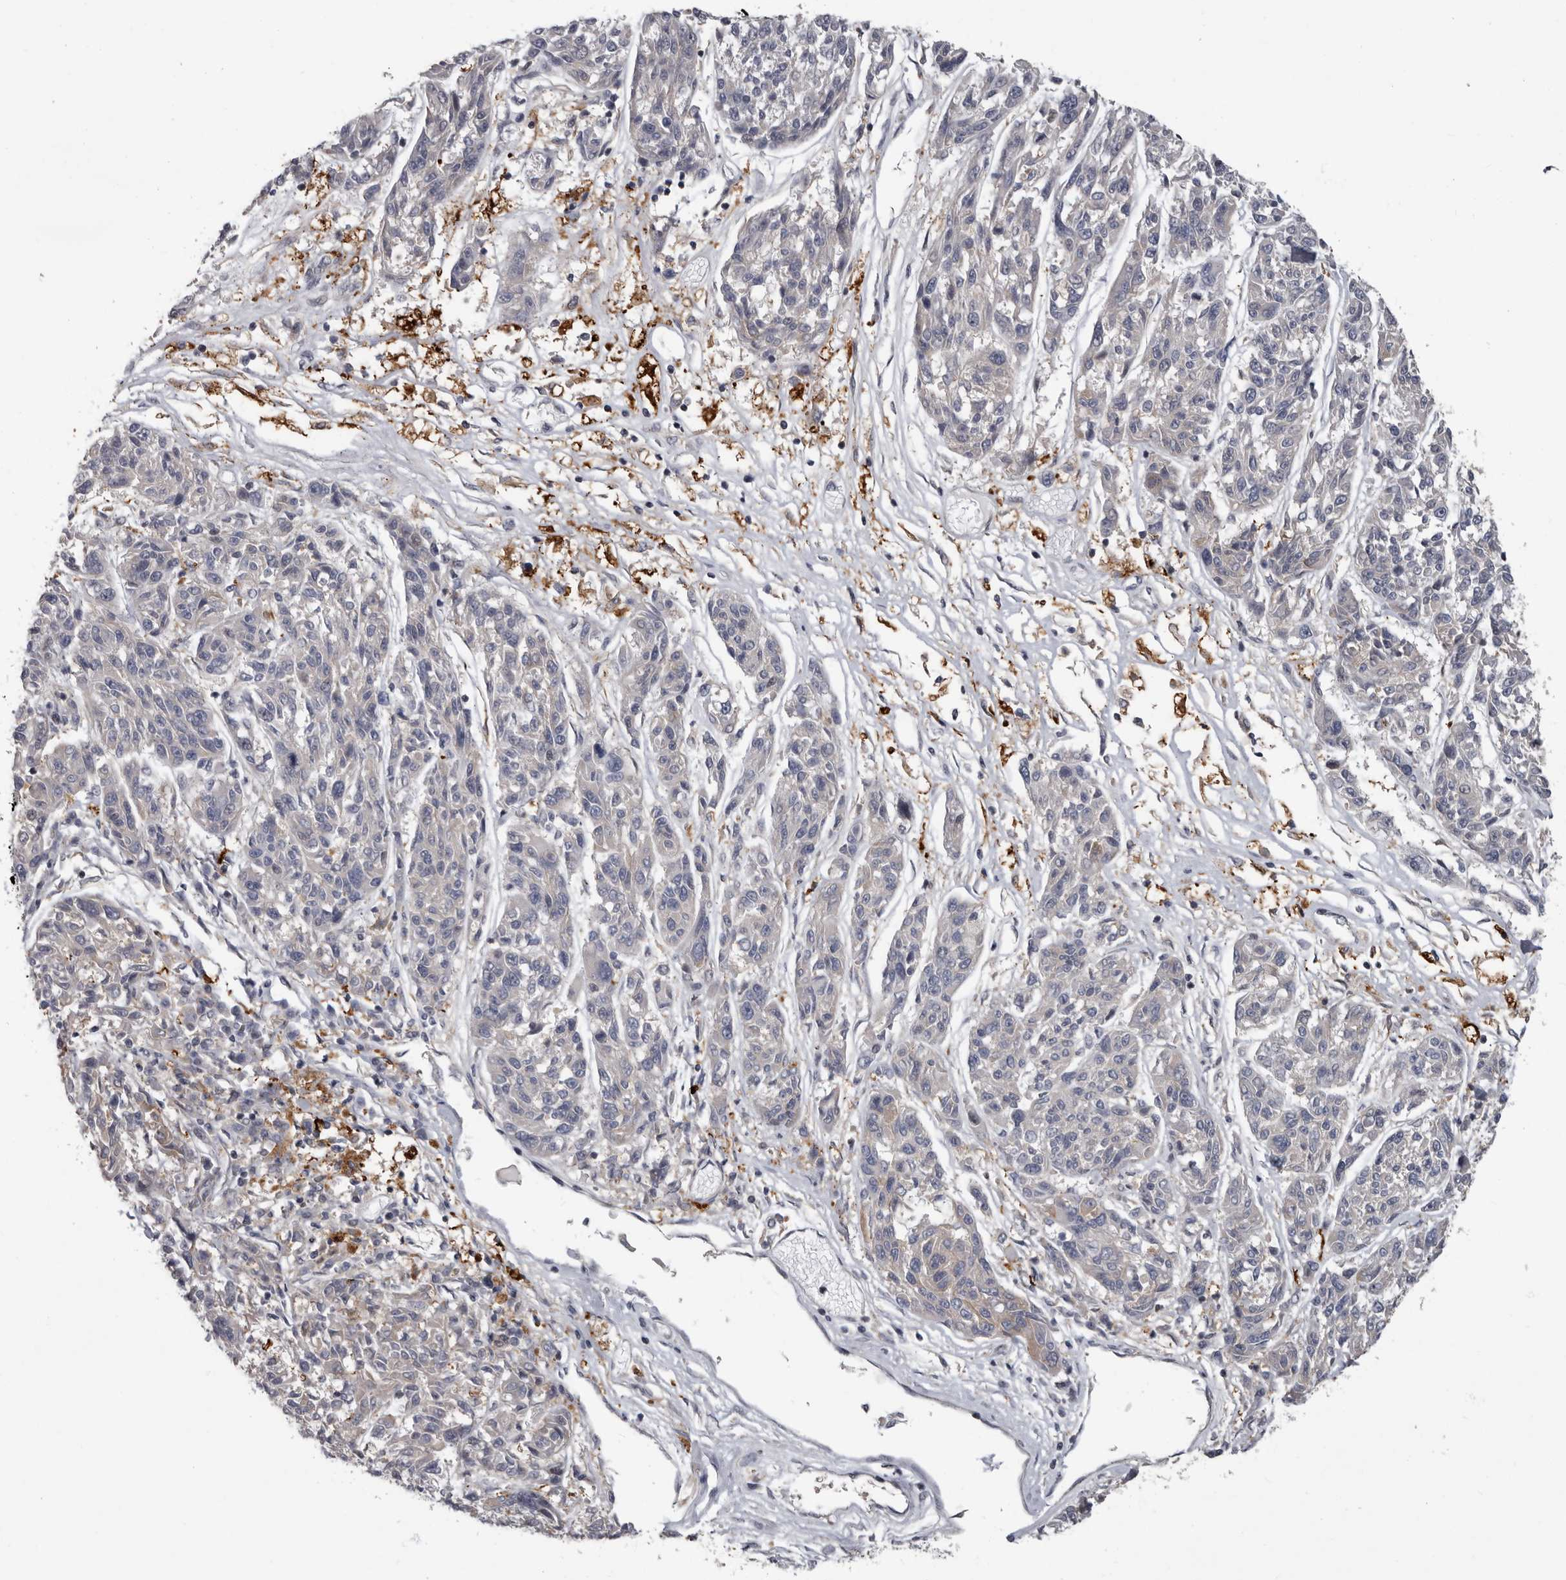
{"staining": {"intensity": "negative", "quantity": "none", "location": "none"}, "tissue": "melanoma", "cell_type": "Tumor cells", "image_type": "cancer", "snomed": [{"axis": "morphology", "description": "Malignant melanoma, NOS"}, {"axis": "topography", "description": "Skin"}], "caption": "An image of human malignant melanoma is negative for staining in tumor cells.", "gene": "FGFR4", "patient": {"sex": "male", "age": 53}}